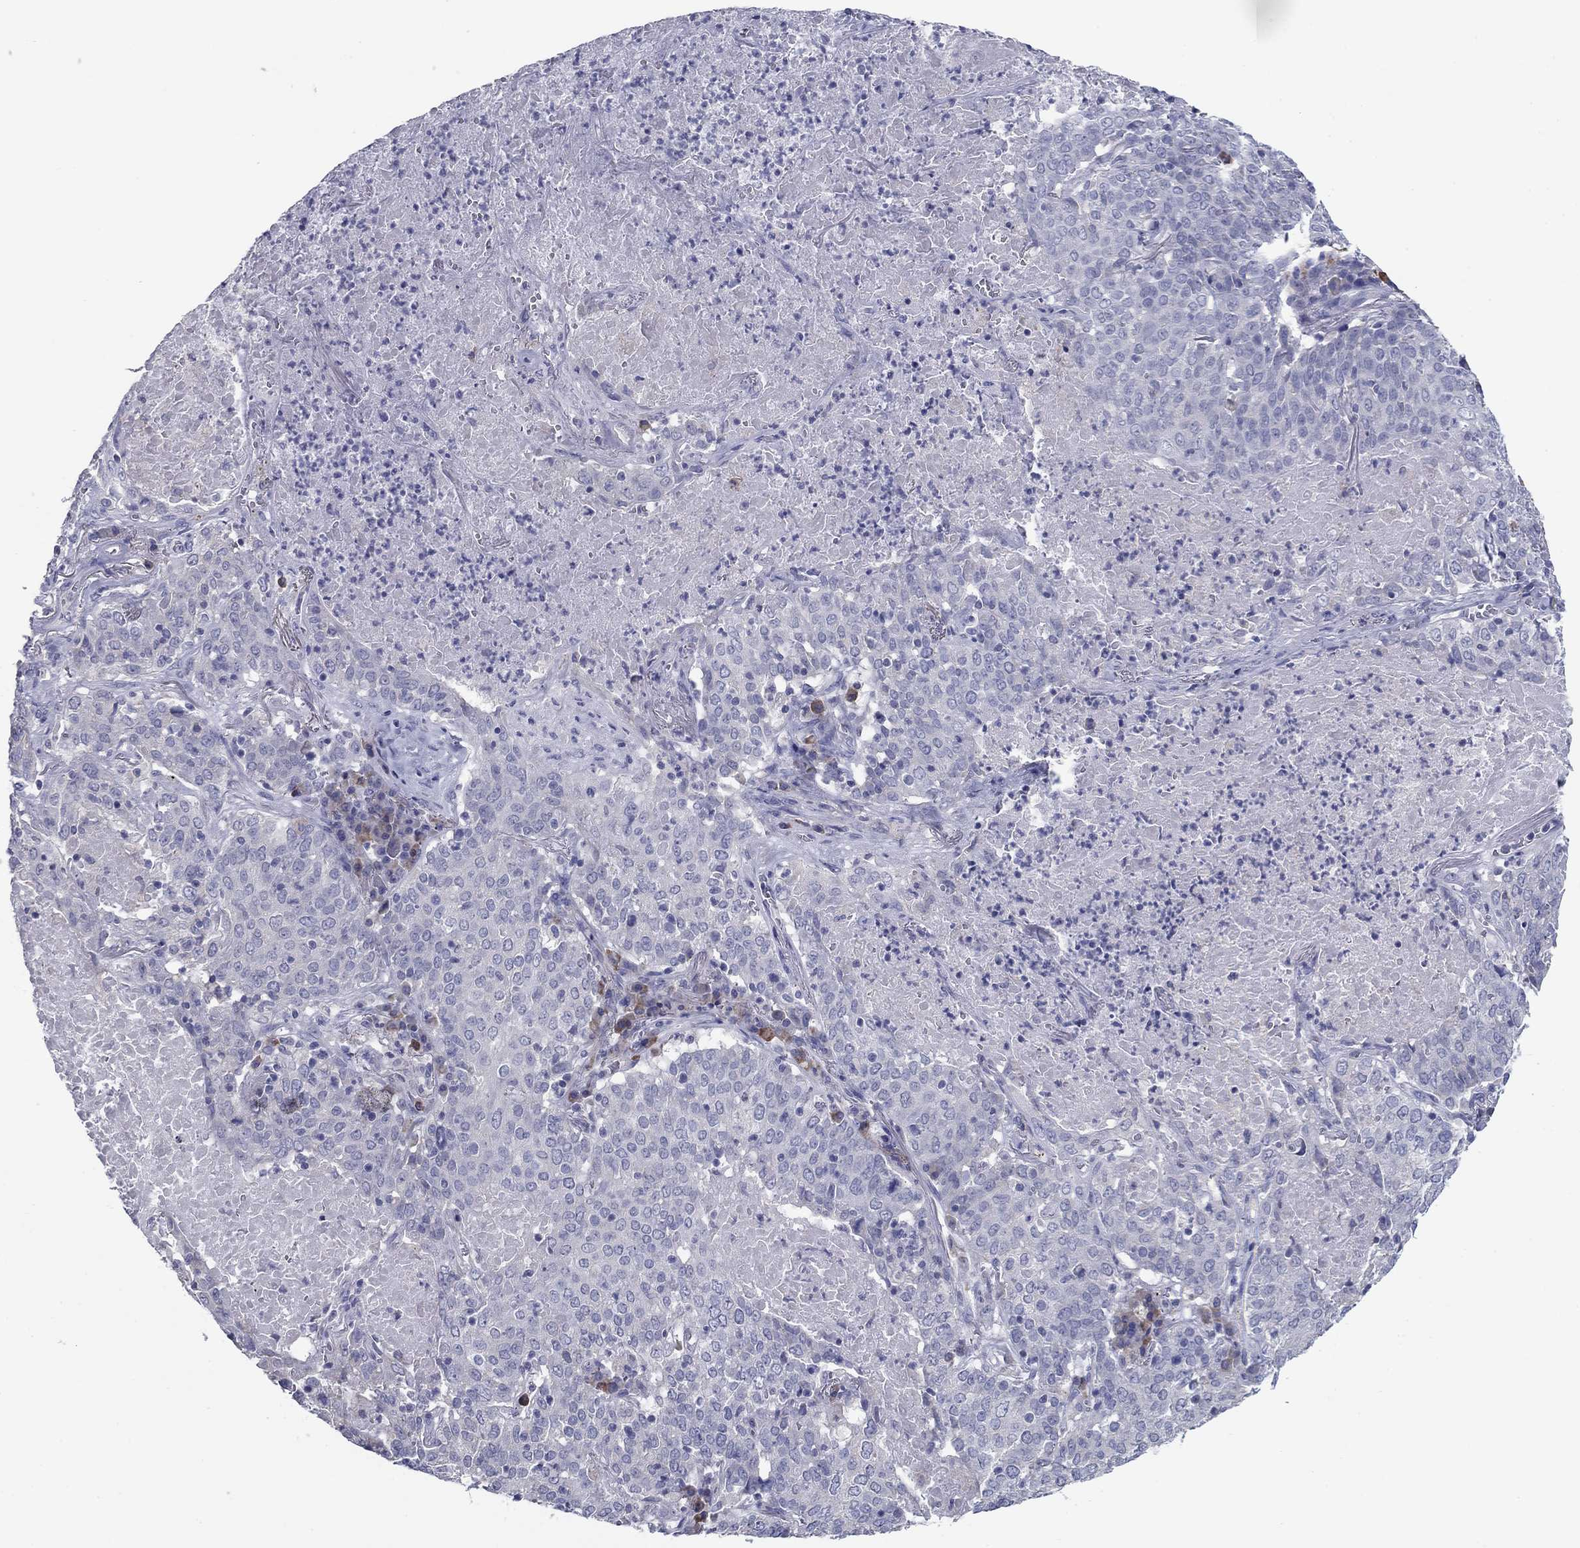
{"staining": {"intensity": "negative", "quantity": "none", "location": "none"}, "tissue": "lung cancer", "cell_type": "Tumor cells", "image_type": "cancer", "snomed": [{"axis": "morphology", "description": "Squamous cell carcinoma, NOS"}, {"axis": "topography", "description": "Lung"}], "caption": "Human lung squamous cell carcinoma stained for a protein using immunohistochemistry (IHC) exhibits no positivity in tumor cells.", "gene": "GRK7", "patient": {"sex": "male", "age": 82}}